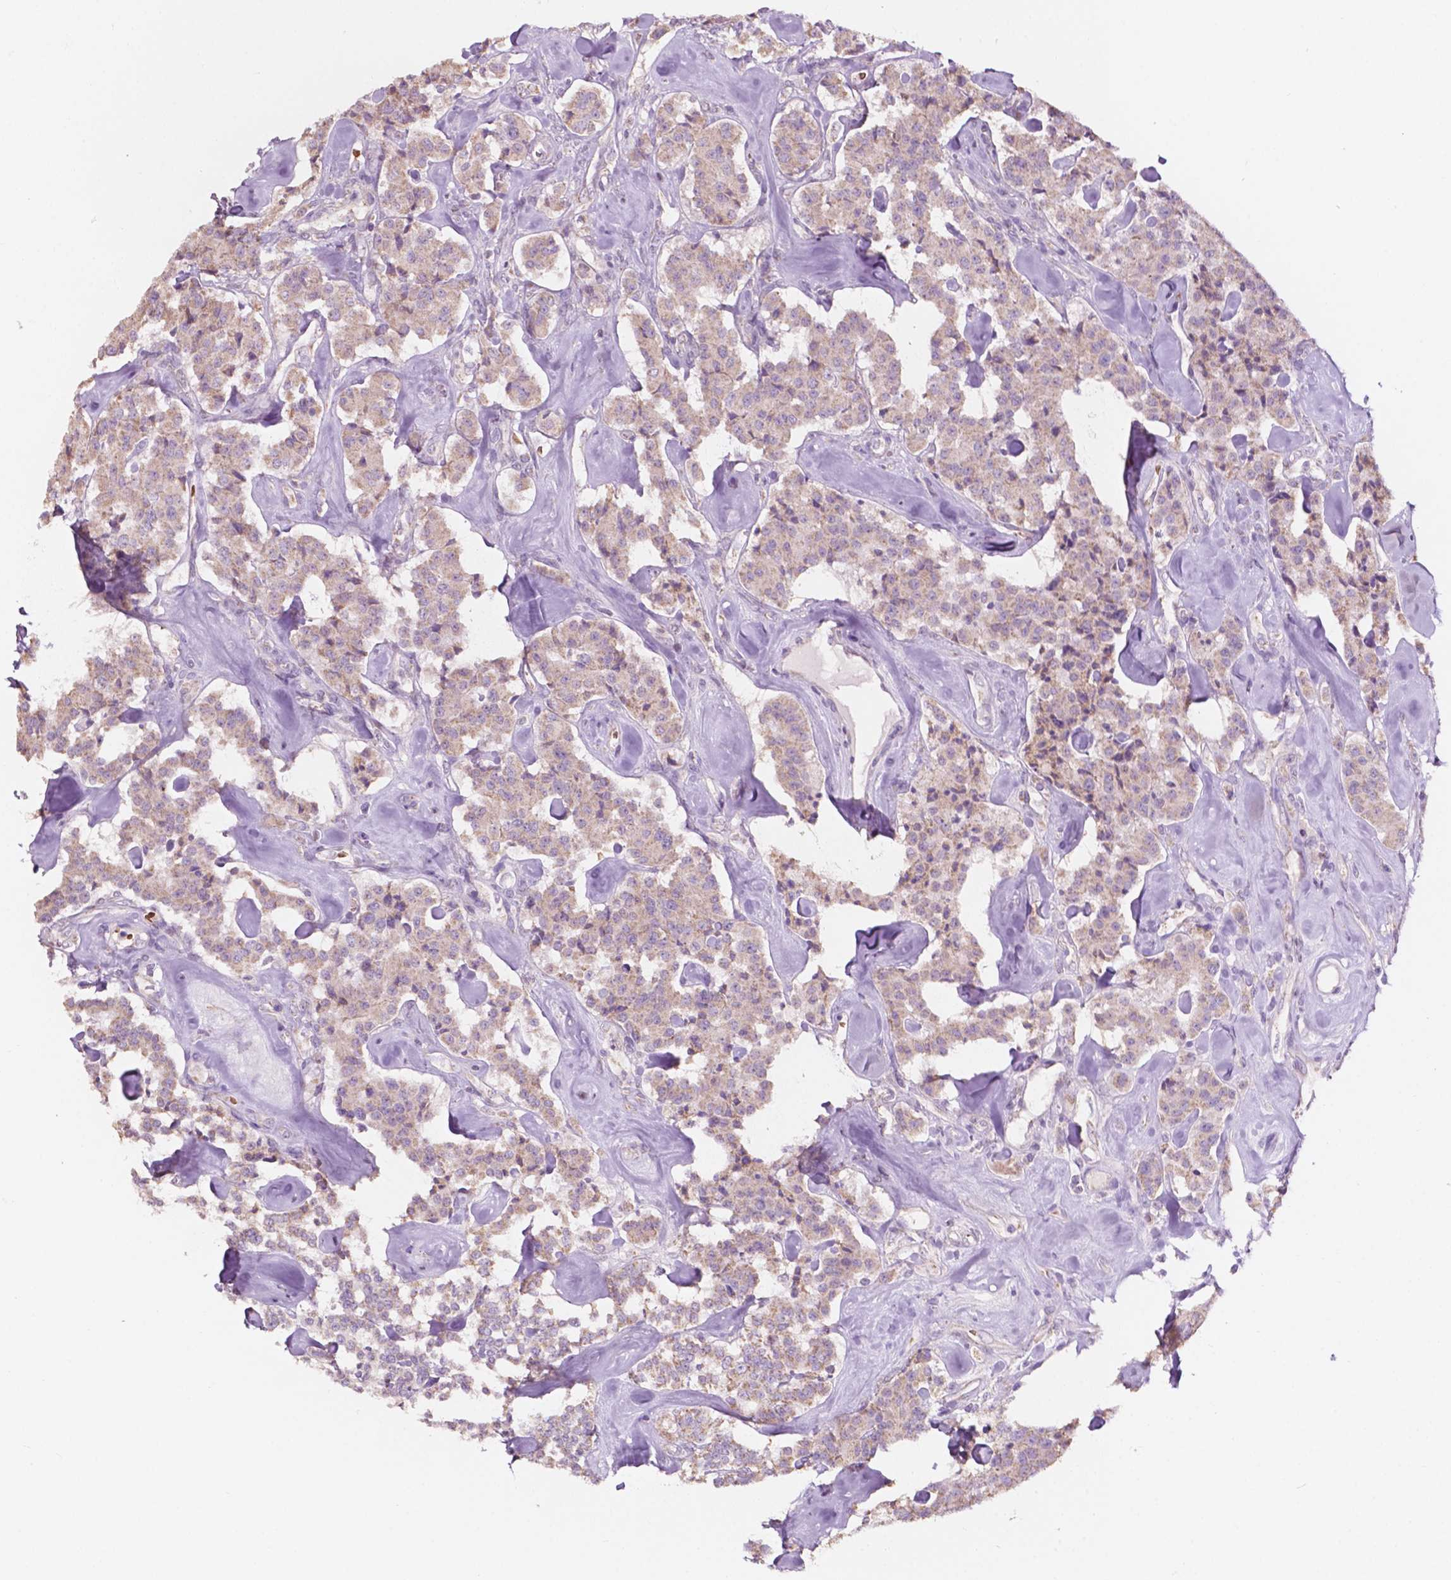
{"staining": {"intensity": "weak", "quantity": "<25%", "location": "cytoplasmic/membranous"}, "tissue": "carcinoid", "cell_type": "Tumor cells", "image_type": "cancer", "snomed": [{"axis": "morphology", "description": "Carcinoid, malignant, NOS"}, {"axis": "topography", "description": "Pancreas"}], "caption": "A micrograph of carcinoid stained for a protein exhibits no brown staining in tumor cells.", "gene": "NDUFS1", "patient": {"sex": "male", "age": 41}}